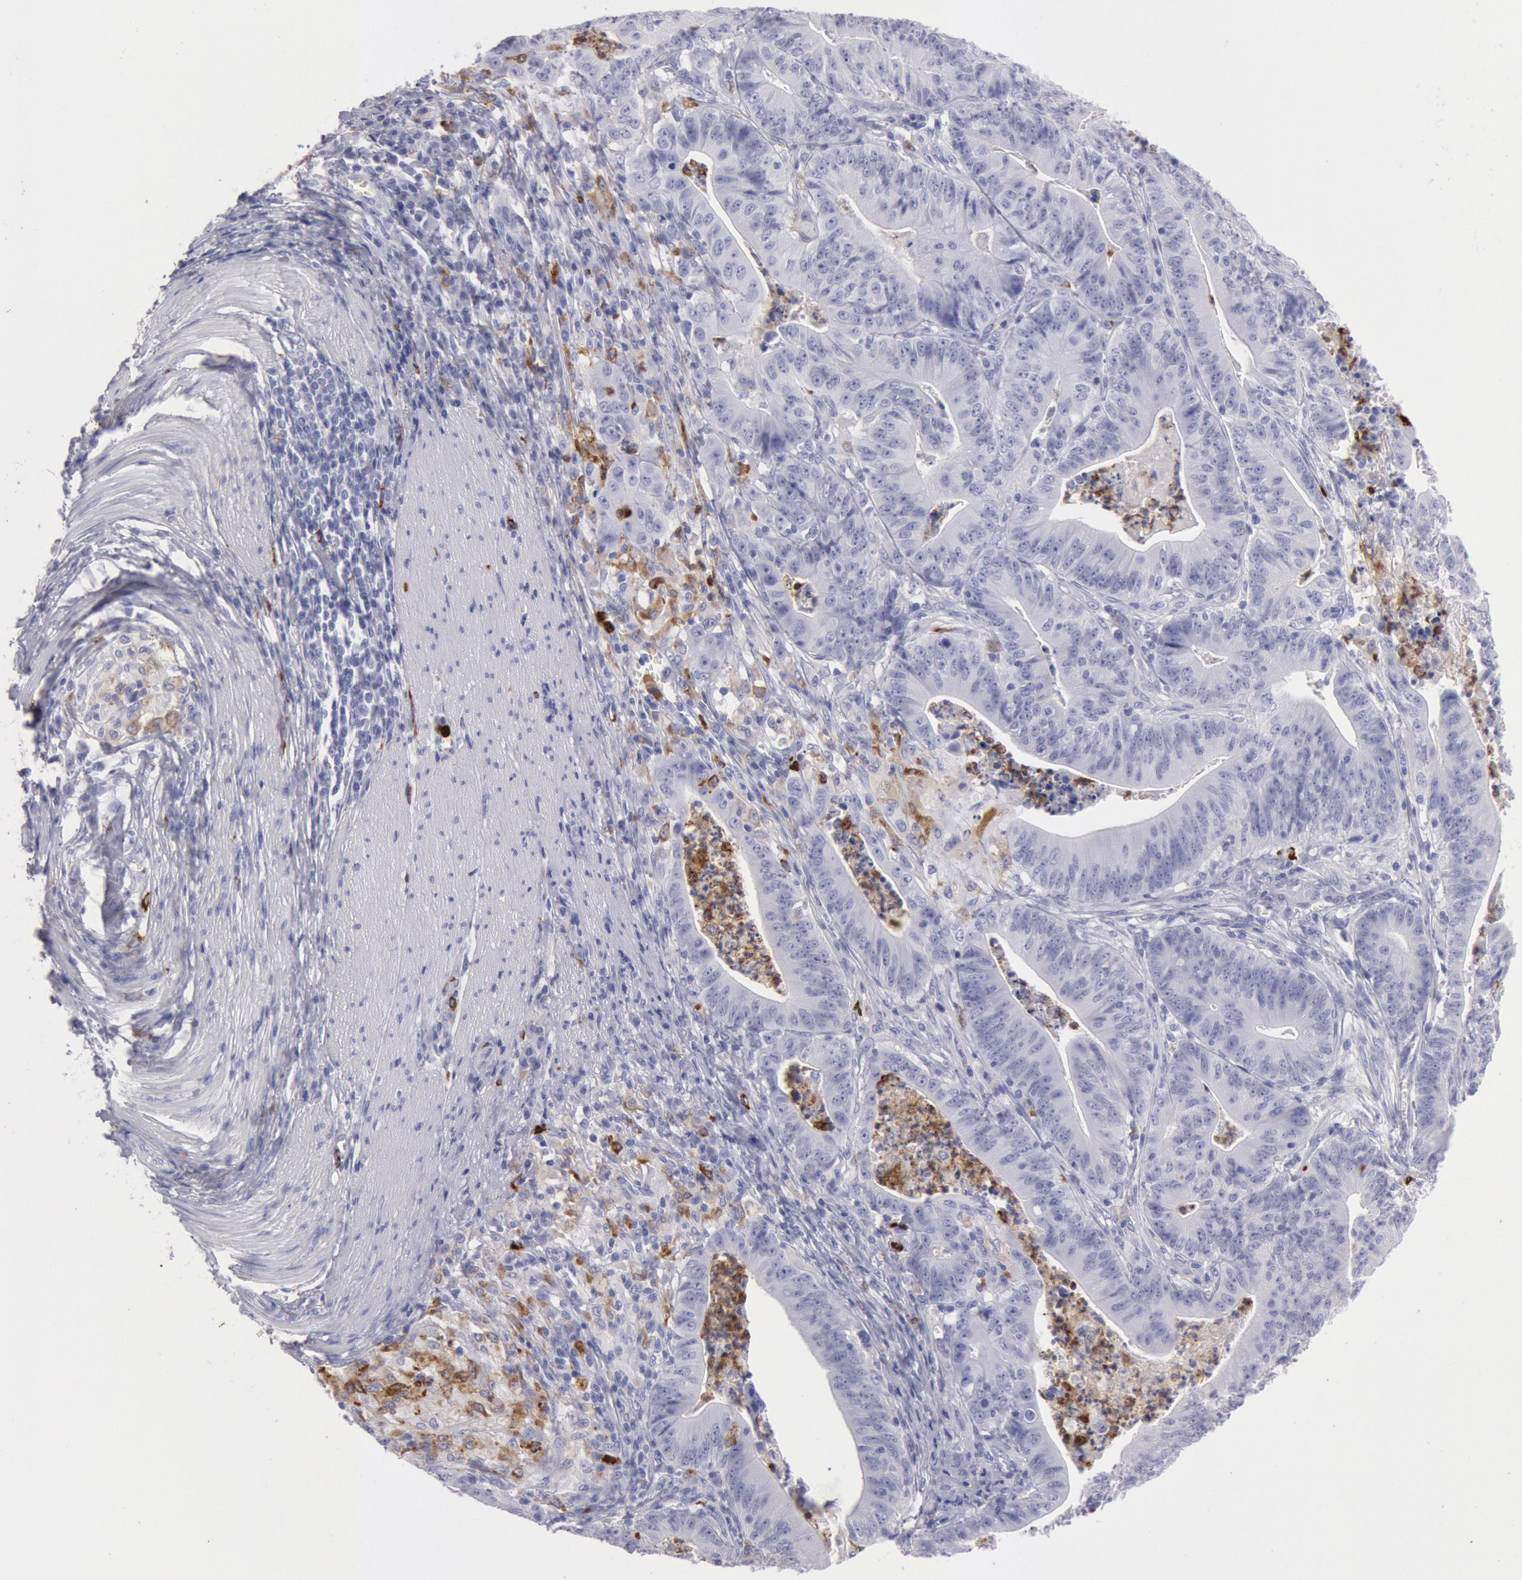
{"staining": {"intensity": "negative", "quantity": "none", "location": "none"}, "tissue": "stomach cancer", "cell_type": "Tumor cells", "image_type": "cancer", "snomed": [{"axis": "morphology", "description": "Adenocarcinoma, NOS"}, {"axis": "topography", "description": "Stomach, lower"}], "caption": "There is no significant expression in tumor cells of stomach adenocarcinoma.", "gene": "FCN1", "patient": {"sex": "female", "age": 86}}